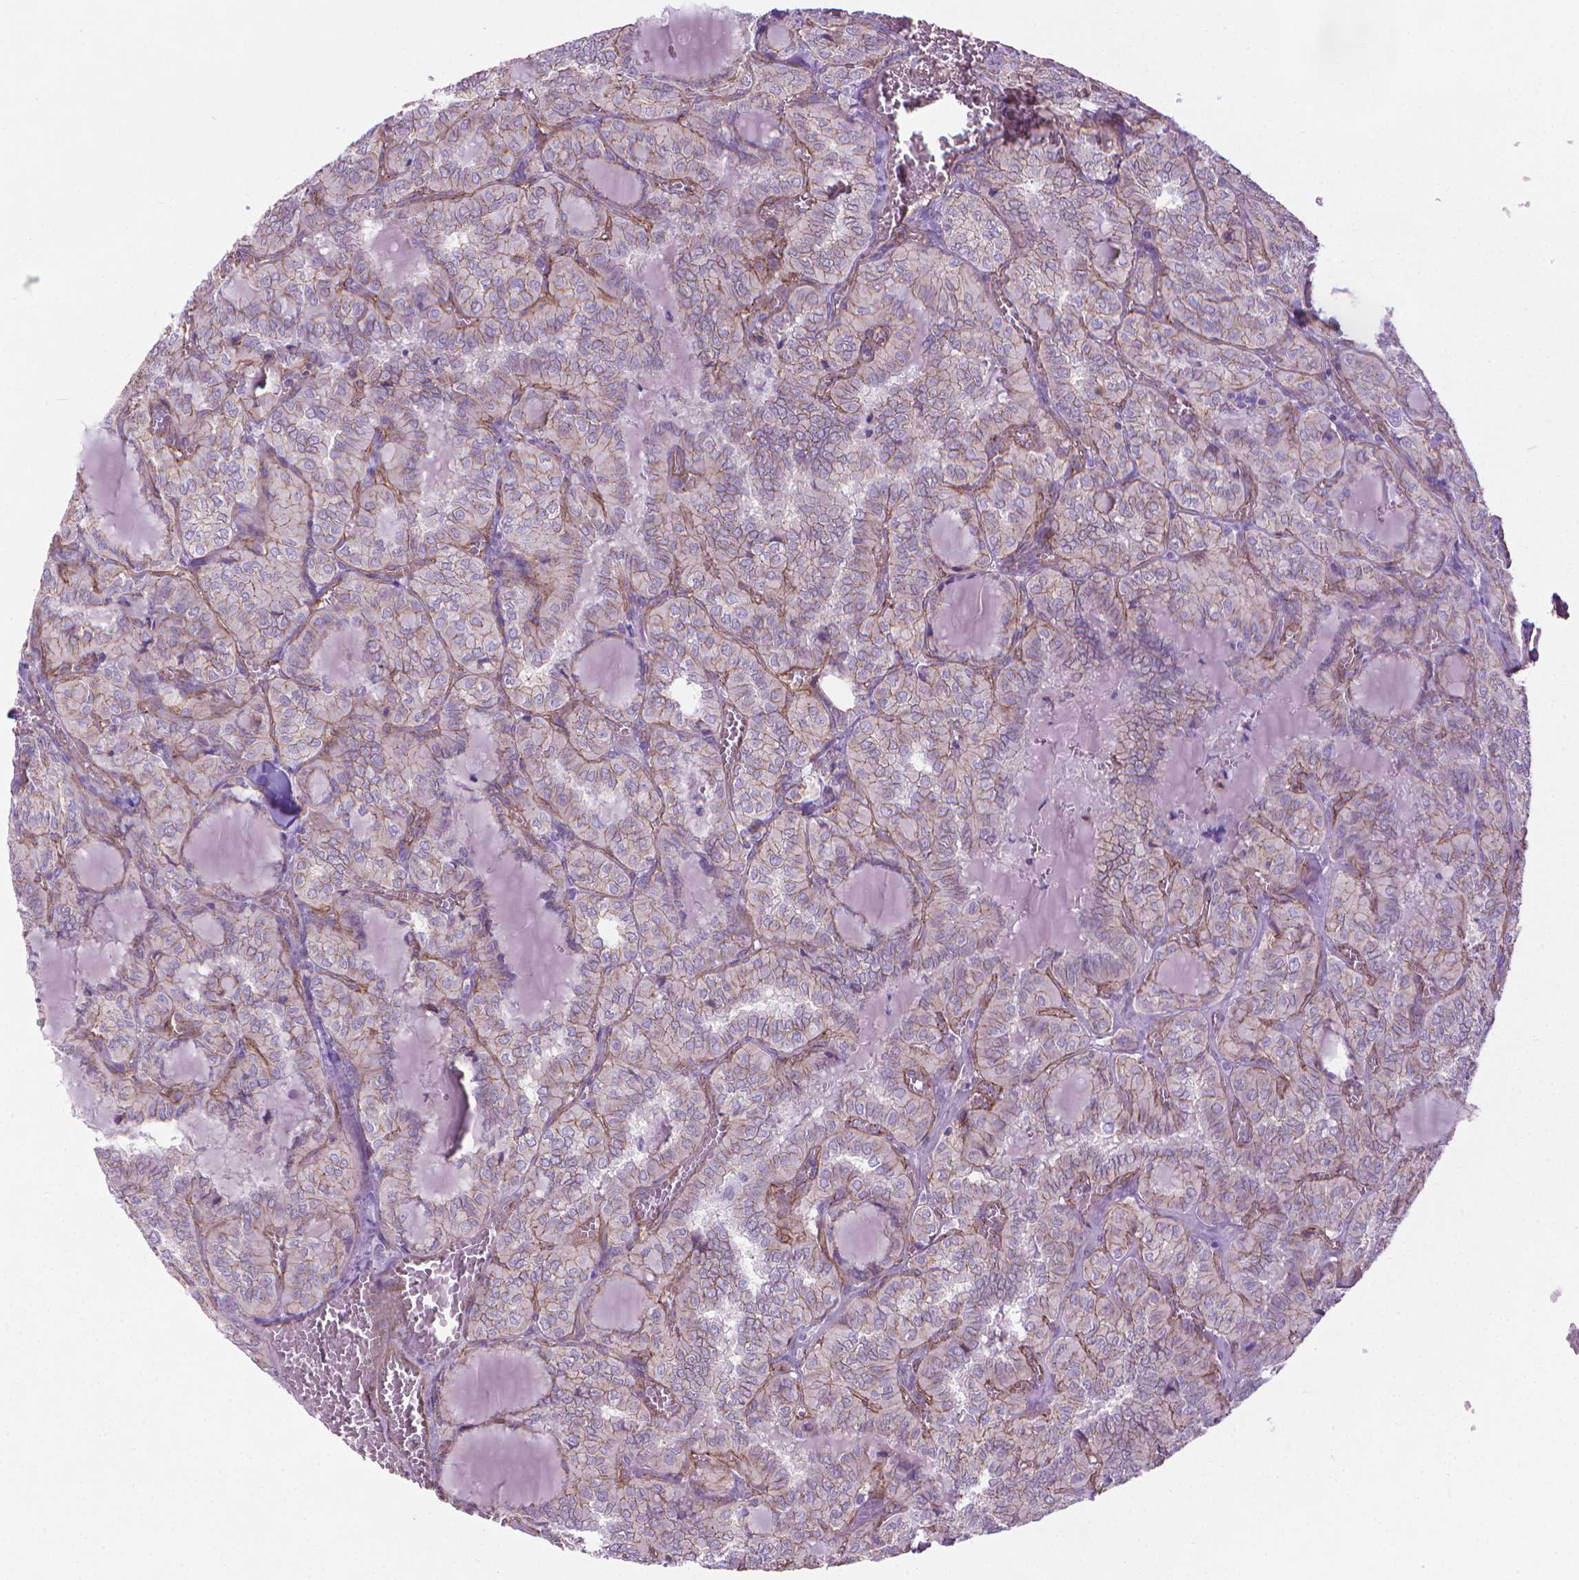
{"staining": {"intensity": "weak", "quantity": "<25%", "location": "cytoplasmic/membranous"}, "tissue": "thyroid cancer", "cell_type": "Tumor cells", "image_type": "cancer", "snomed": [{"axis": "morphology", "description": "Papillary adenocarcinoma, NOS"}, {"axis": "topography", "description": "Thyroid gland"}], "caption": "Thyroid papillary adenocarcinoma stained for a protein using IHC exhibits no expression tumor cells.", "gene": "TENT5A", "patient": {"sex": "female", "age": 41}}